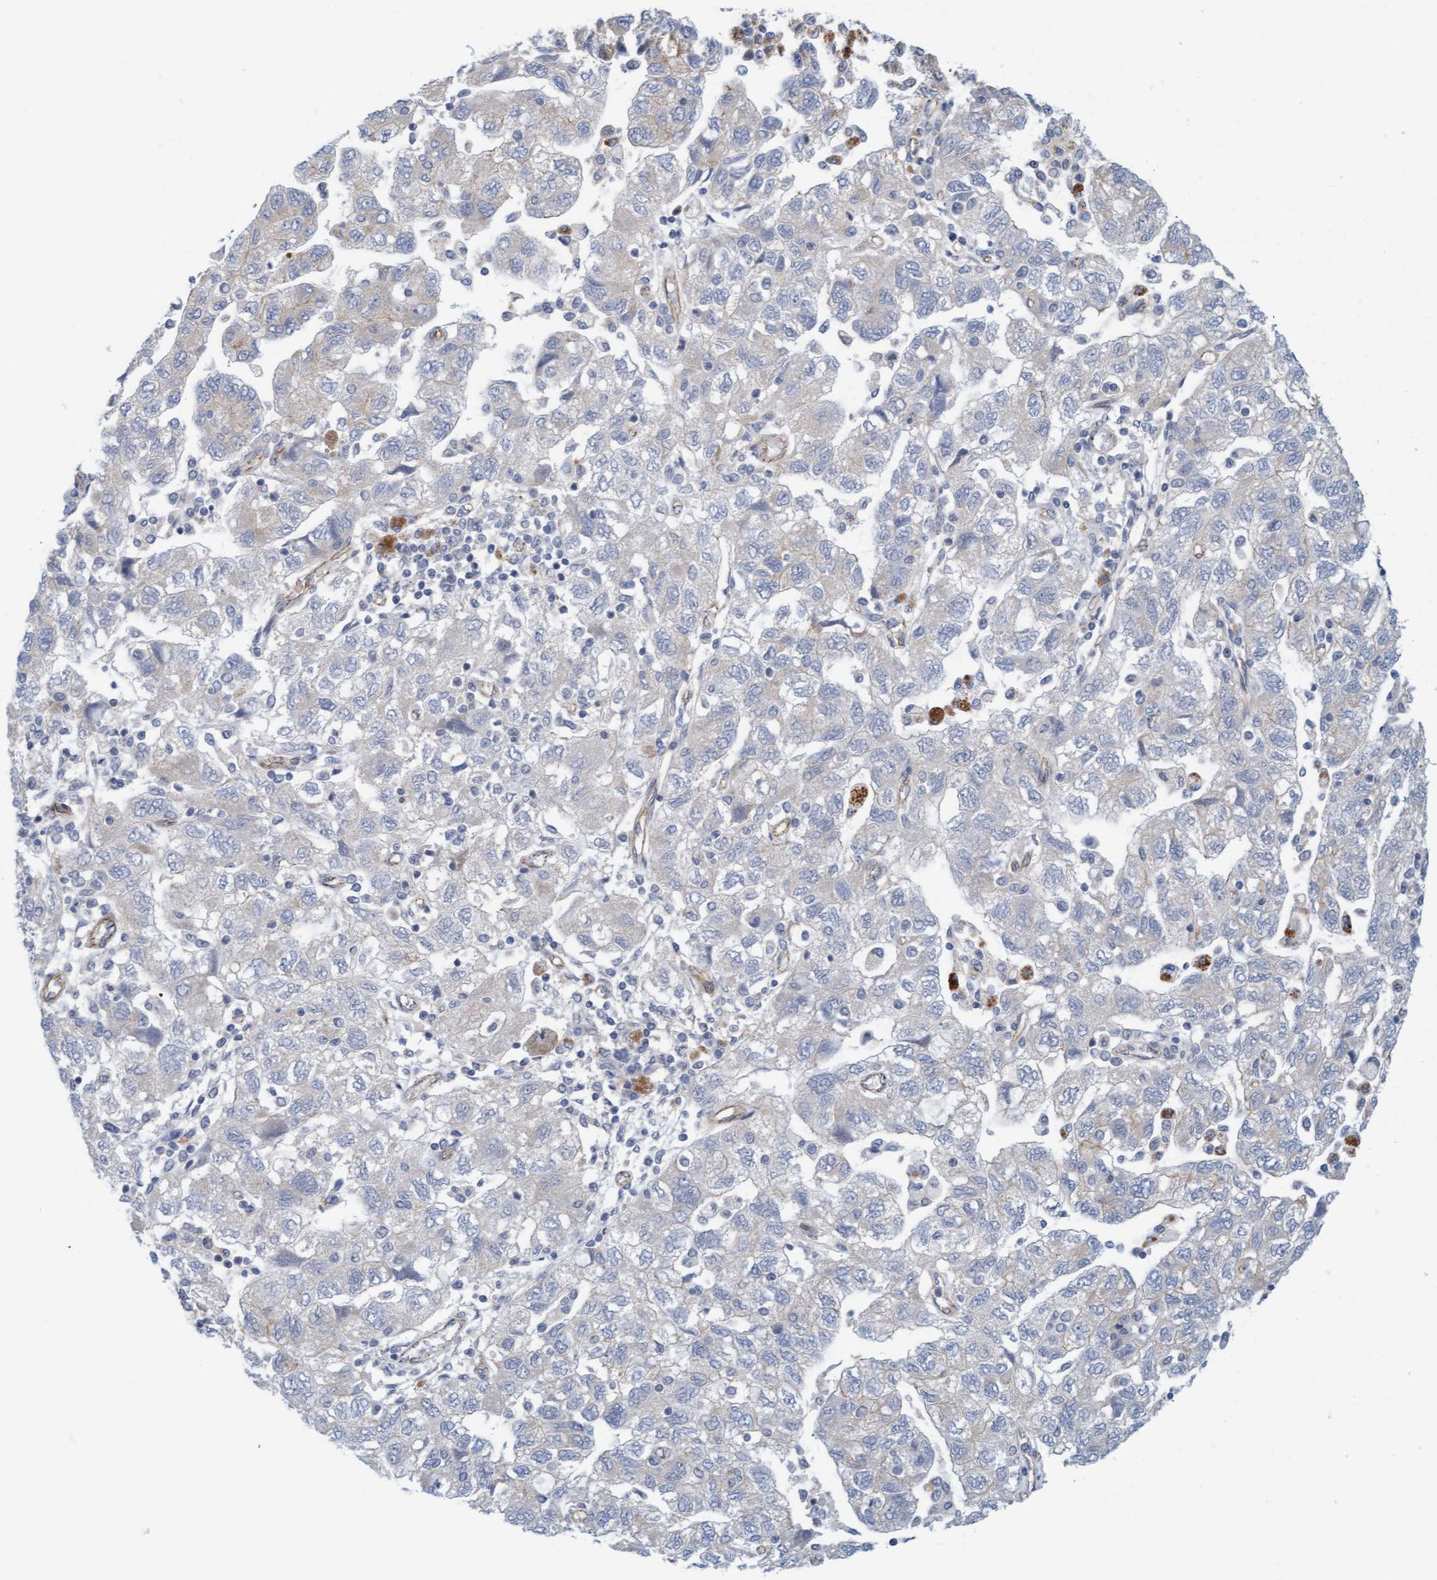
{"staining": {"intensity": "negative", "quantity": "none", "location": "none"}, "tissue": "ovarian cancer", "cell_type": "Tumor cells", "image_type": "cancer", "snomed": [{"axis": "morphology", "description": "Carcinoma, NOS"}, {"axis": "morphology", "description": "Cystadenocarcinoma, serous, NOS"}, {"axis": "topography", "description": "Ovary"}], "caption": "Immunohistochemistry of human ovarian cancer exhibits no positivity in tumor cells. Brightfield microscopy of IHC stained with DAB (3,3'-diaminobenzidine) (brown) and hematoxylin (blue), captured at high magnification.", "gene": "KRBA2", "patient": {"sex": "female", "age": 69}}